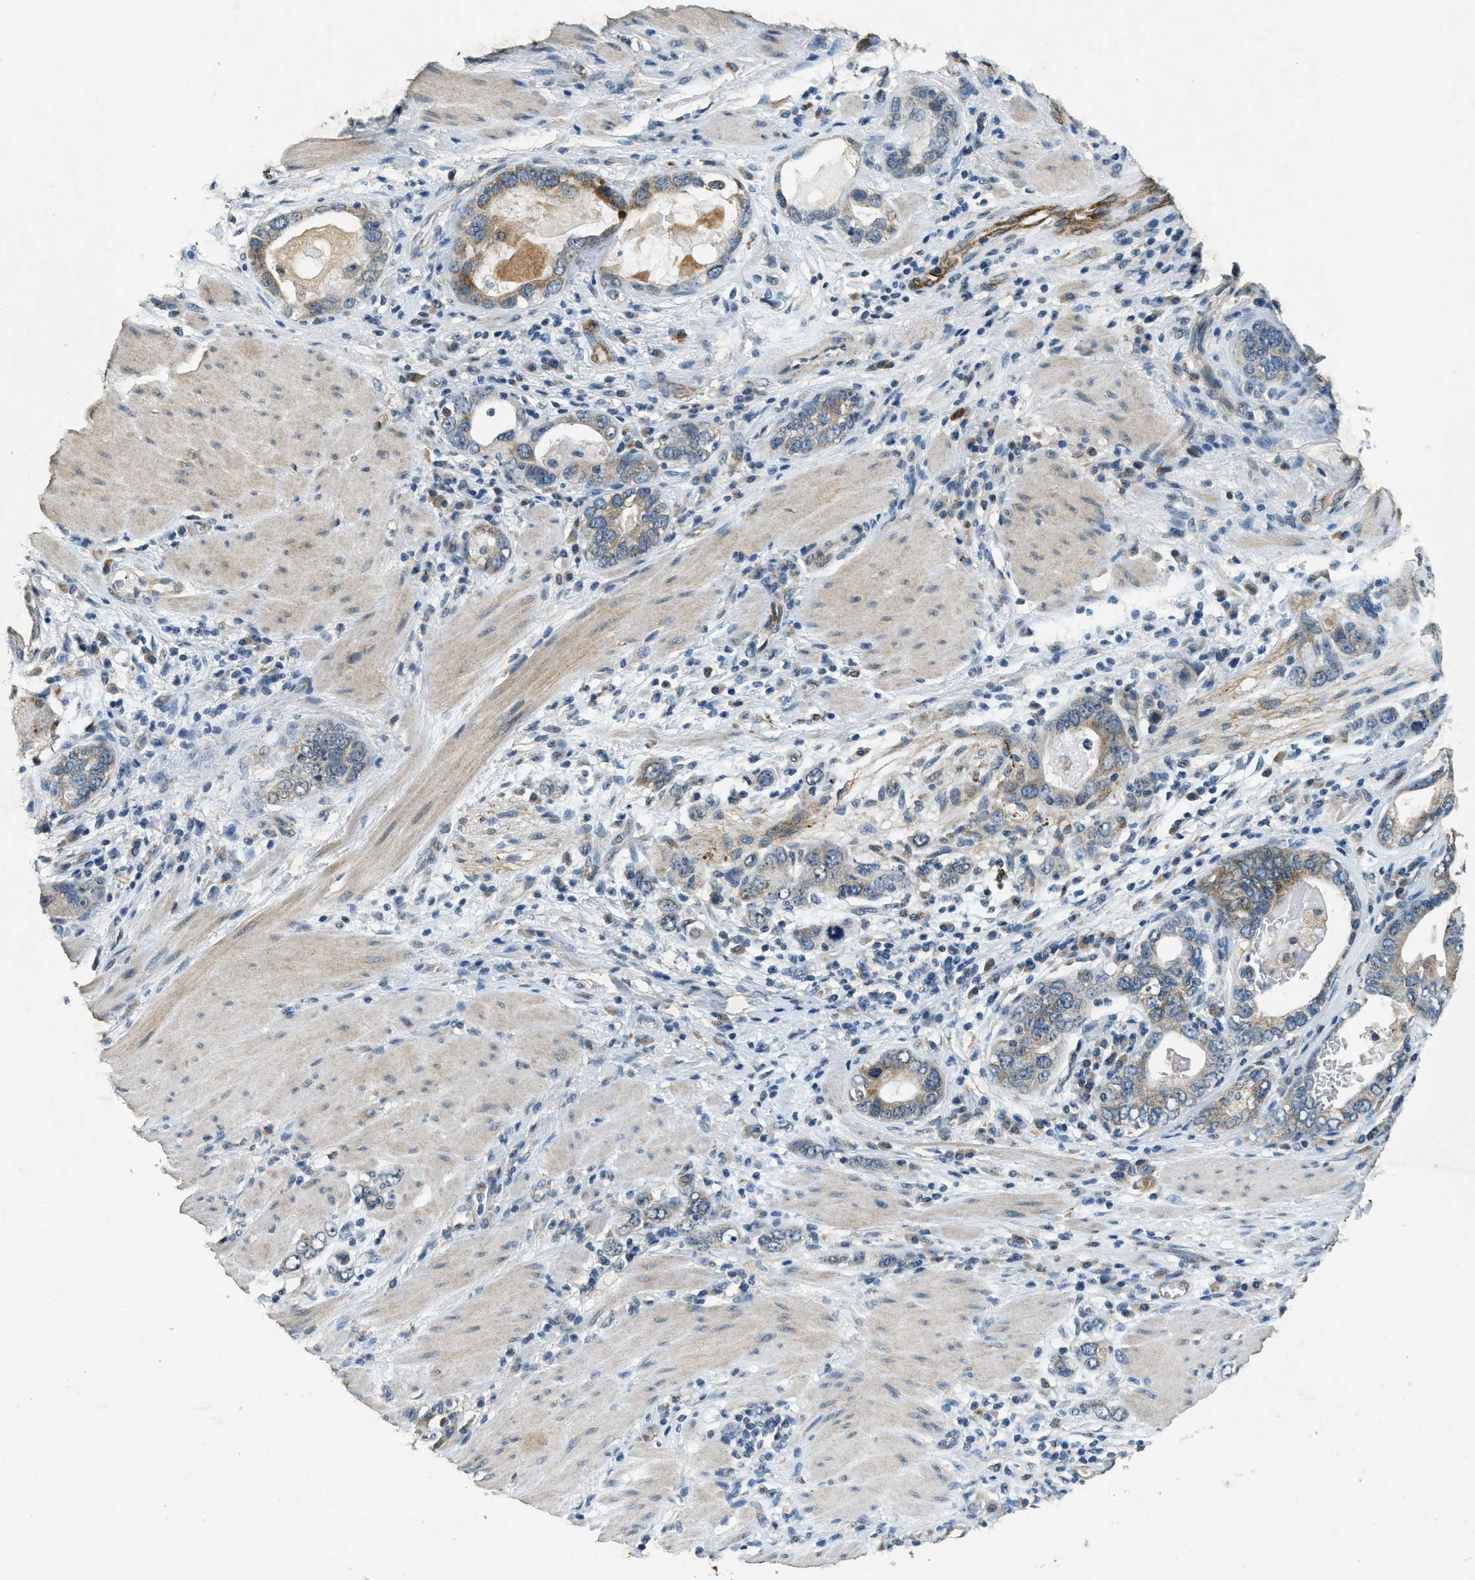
{"staining": {"intensity": "moderate", "quantity": "<25%", "location": "cytoplasmic/membranous"}, "tissue": "stomach cancer", "cell_type": "Tumor cells", "image_type": "cancer", "snomed": [{"axis": "morphology", "description": "Adenocarcinoma, NOS"}, {"axis": "topography", "description": "Stomach, lower"}], "caption": "Stomach cancer (adenocarcinoma) stained with DAB (3,3'-diaminobenzidine) immunohistochemistry (IHC) shows low levels of moderate cytoplasmic/membranous positivity in about <25% of tumor cells.", "gene": "RAB3D", "patient": {"sex": "female", "age": 93}}